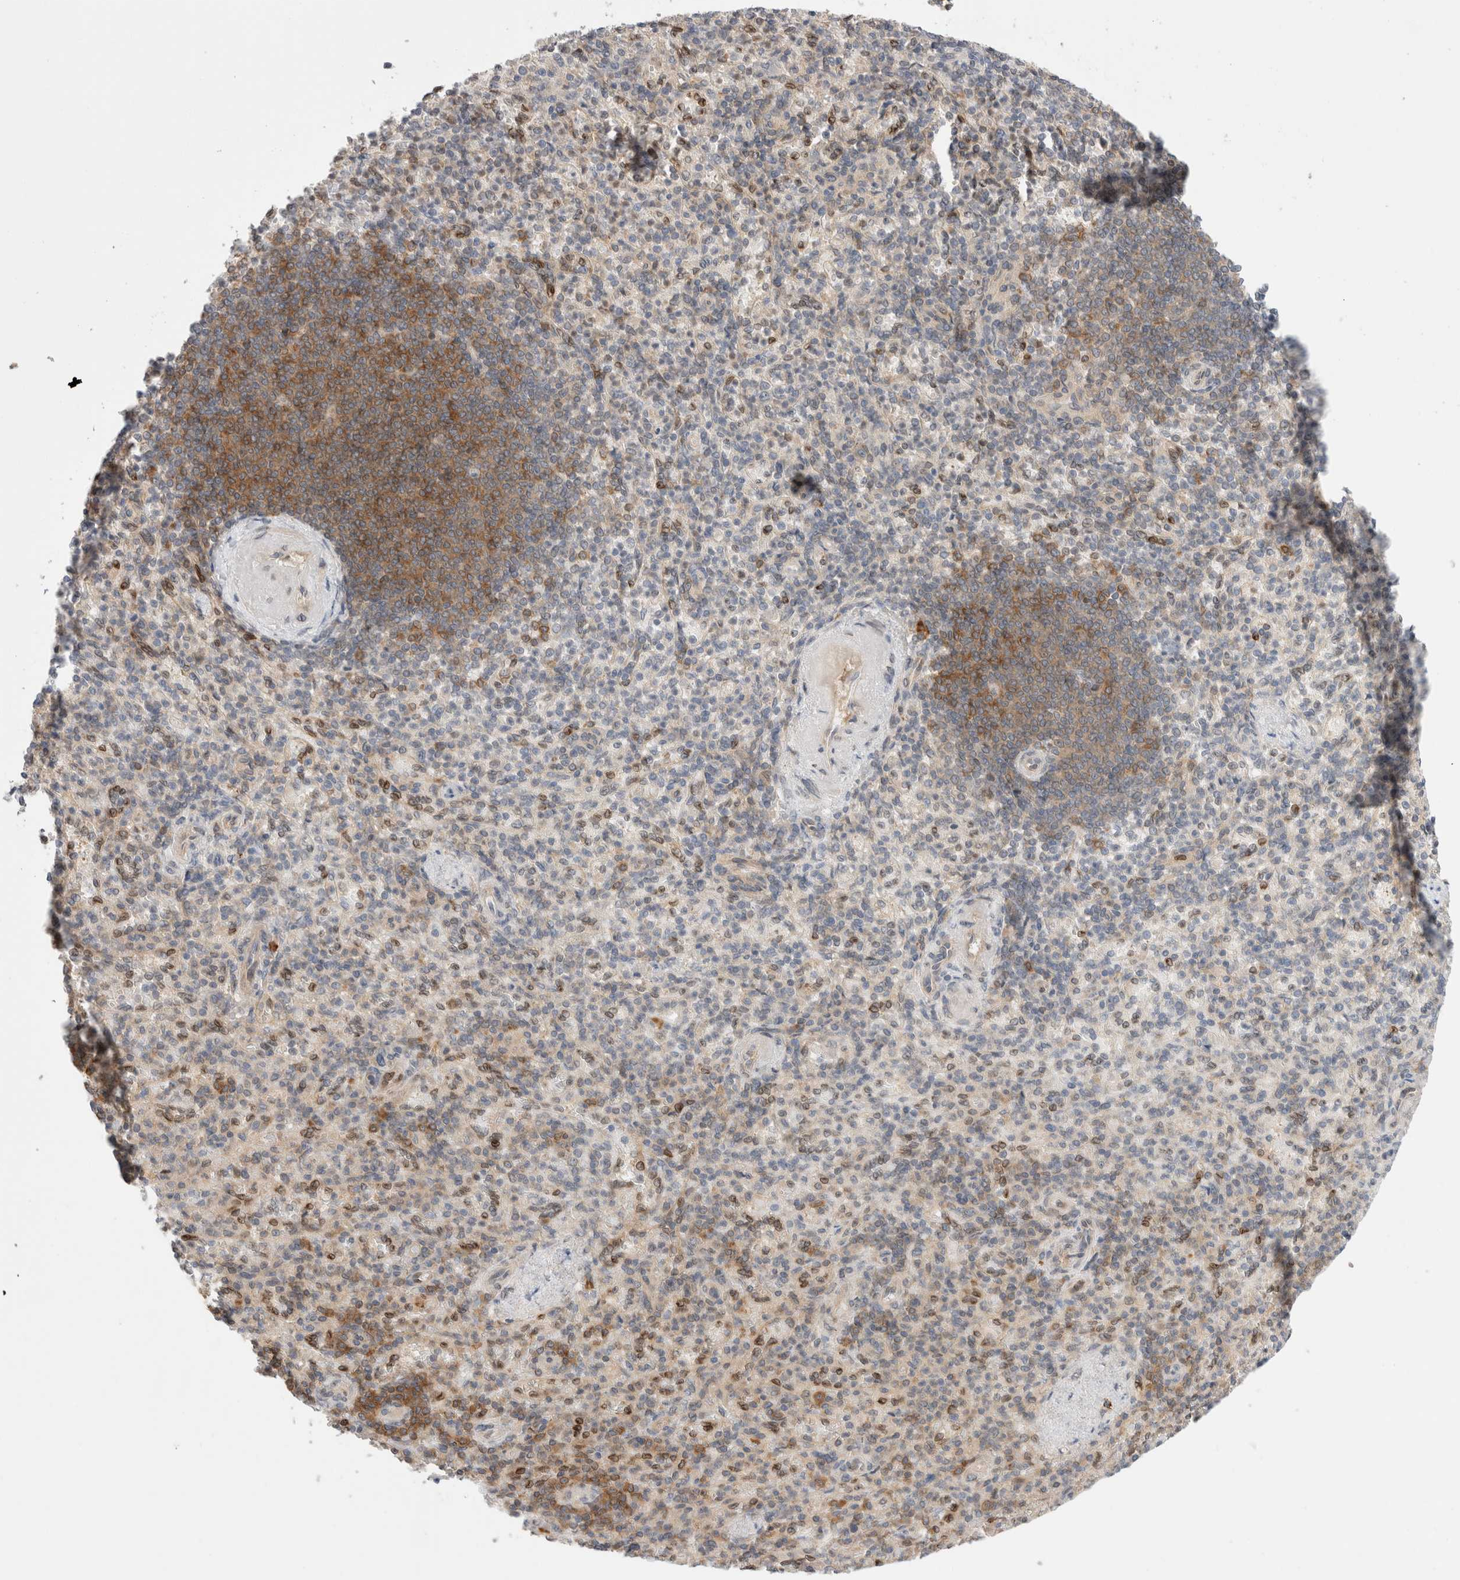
{"staining": {"intensity": "negative", "quantity": "none", "location": "none"}, "tissue": "spleen", "cell_type": "Cells in red pulp", "image_type": "normal", "snomed": [{"axis": "morphology", "description": "Normal tissue, NOS"}, {"axis": "topography", "description": "Spleen"}], "caption": "High magnification brightfield microscopy of normal spleen stained with DAB (3,3'-diaminobenzidine) (brown) and counterstained with hematoxylin (blue): cells in red pulp show no significant staining. (DAB immunohistochemistry with hematoxylin counter stain).", "gene": "NFKB1", "patient": {"sex": "female", "age": 74}}